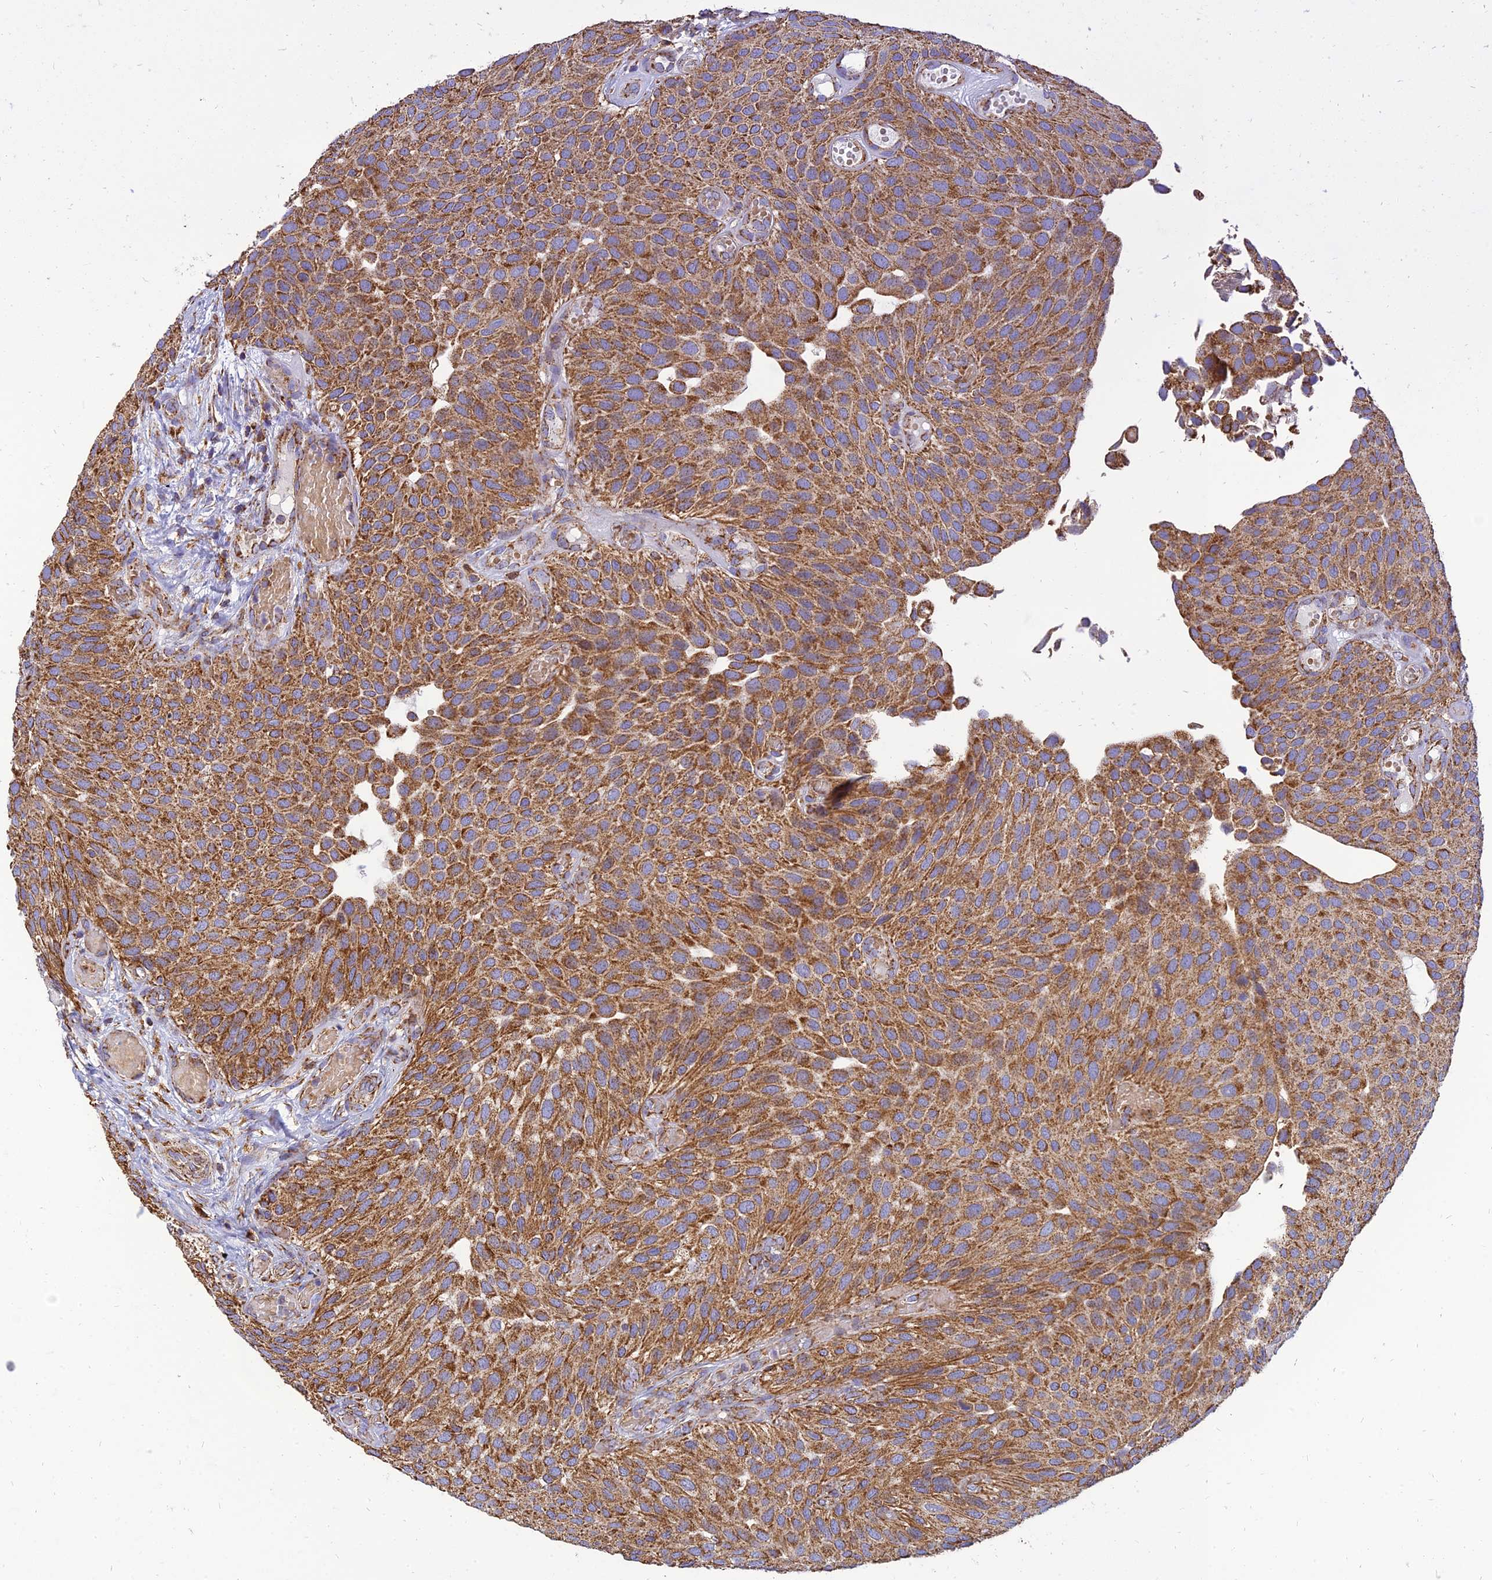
{"staining": {"intensity": "strong", "quantity": ">75%", "location": "cytoplasmic/membranous"}, "tissue": "urothelial cancer", "cell_type": "Tumor cells", "image_type": "cancer", "snomed": [{"axis": "morphology", "description": "Urothelial carcinoma, Low grade"}, {"axis": "topography", "description": "Urinary bladder"}], "caption": "Immunohistochemical staining of human urothelial cancer shows strong cytoplasmic/membranous protein expression in approximately >75% of tumor cells. (DAB IHC, brown staining for protein, blue staining for nuclei).", "gene": "THUMPD2", "patient": {"sex": "male", "age": 89}}